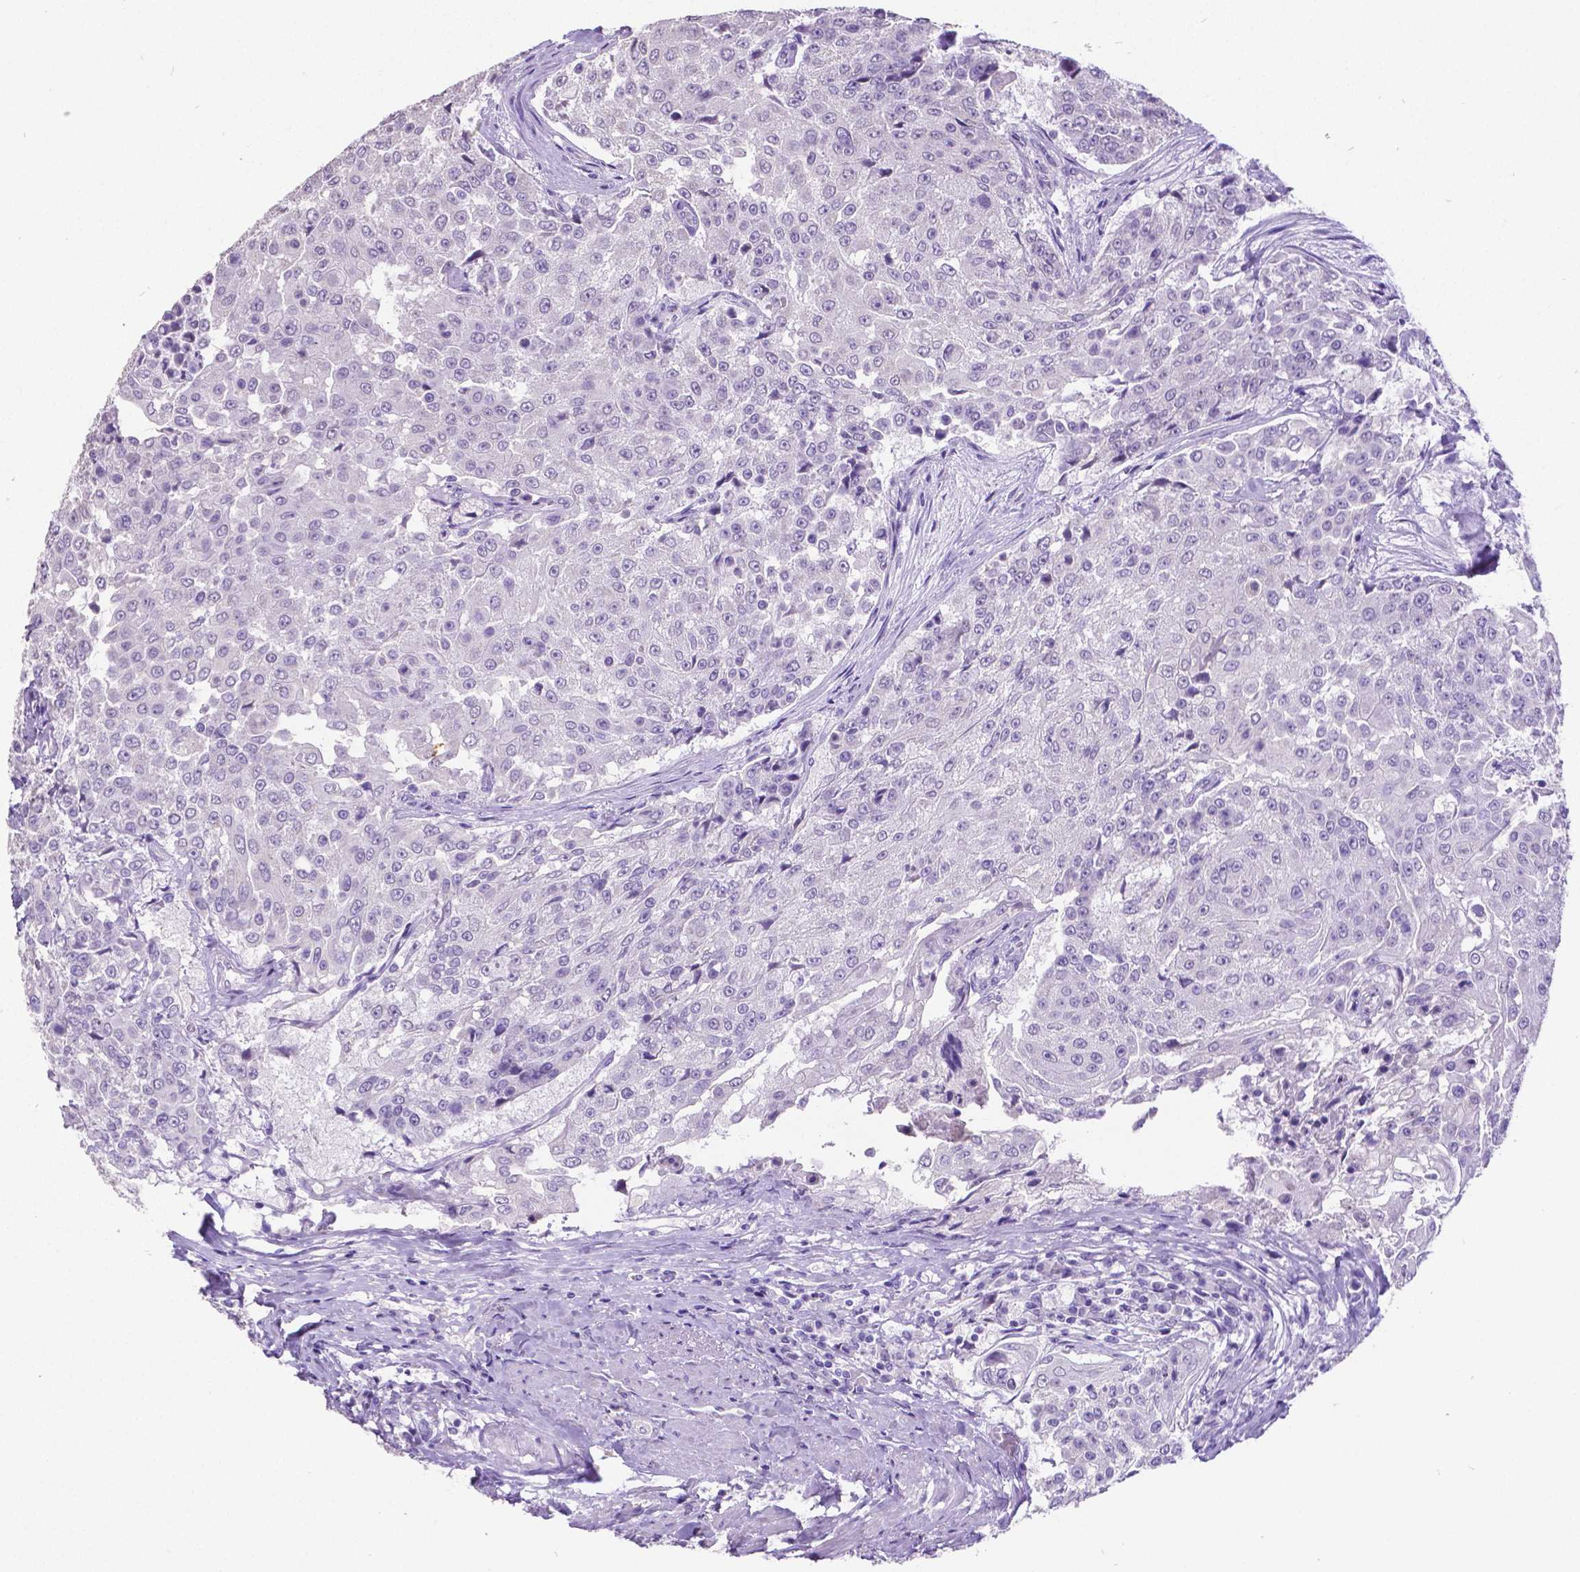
{"staining": {"intensity": "negative", "quantity": "none", "location": "none"}, "tissue": "urothelial cancer", "cell_type": "Tumor cells", "image_type": "cancer", "snomed": [{"axis": "morphology", "description": "Urothelial carcinoma, High grade"}, {"axis": "topography", "description": "Urinary bladder"}], "caption": "A high-resolution micrograph shows immunohistochemistry staining of urothelial cancer, which displays no significant positivity in tumor cells.", "gene": "SATB2", "patient": {"sex": "female", "age": 63}}